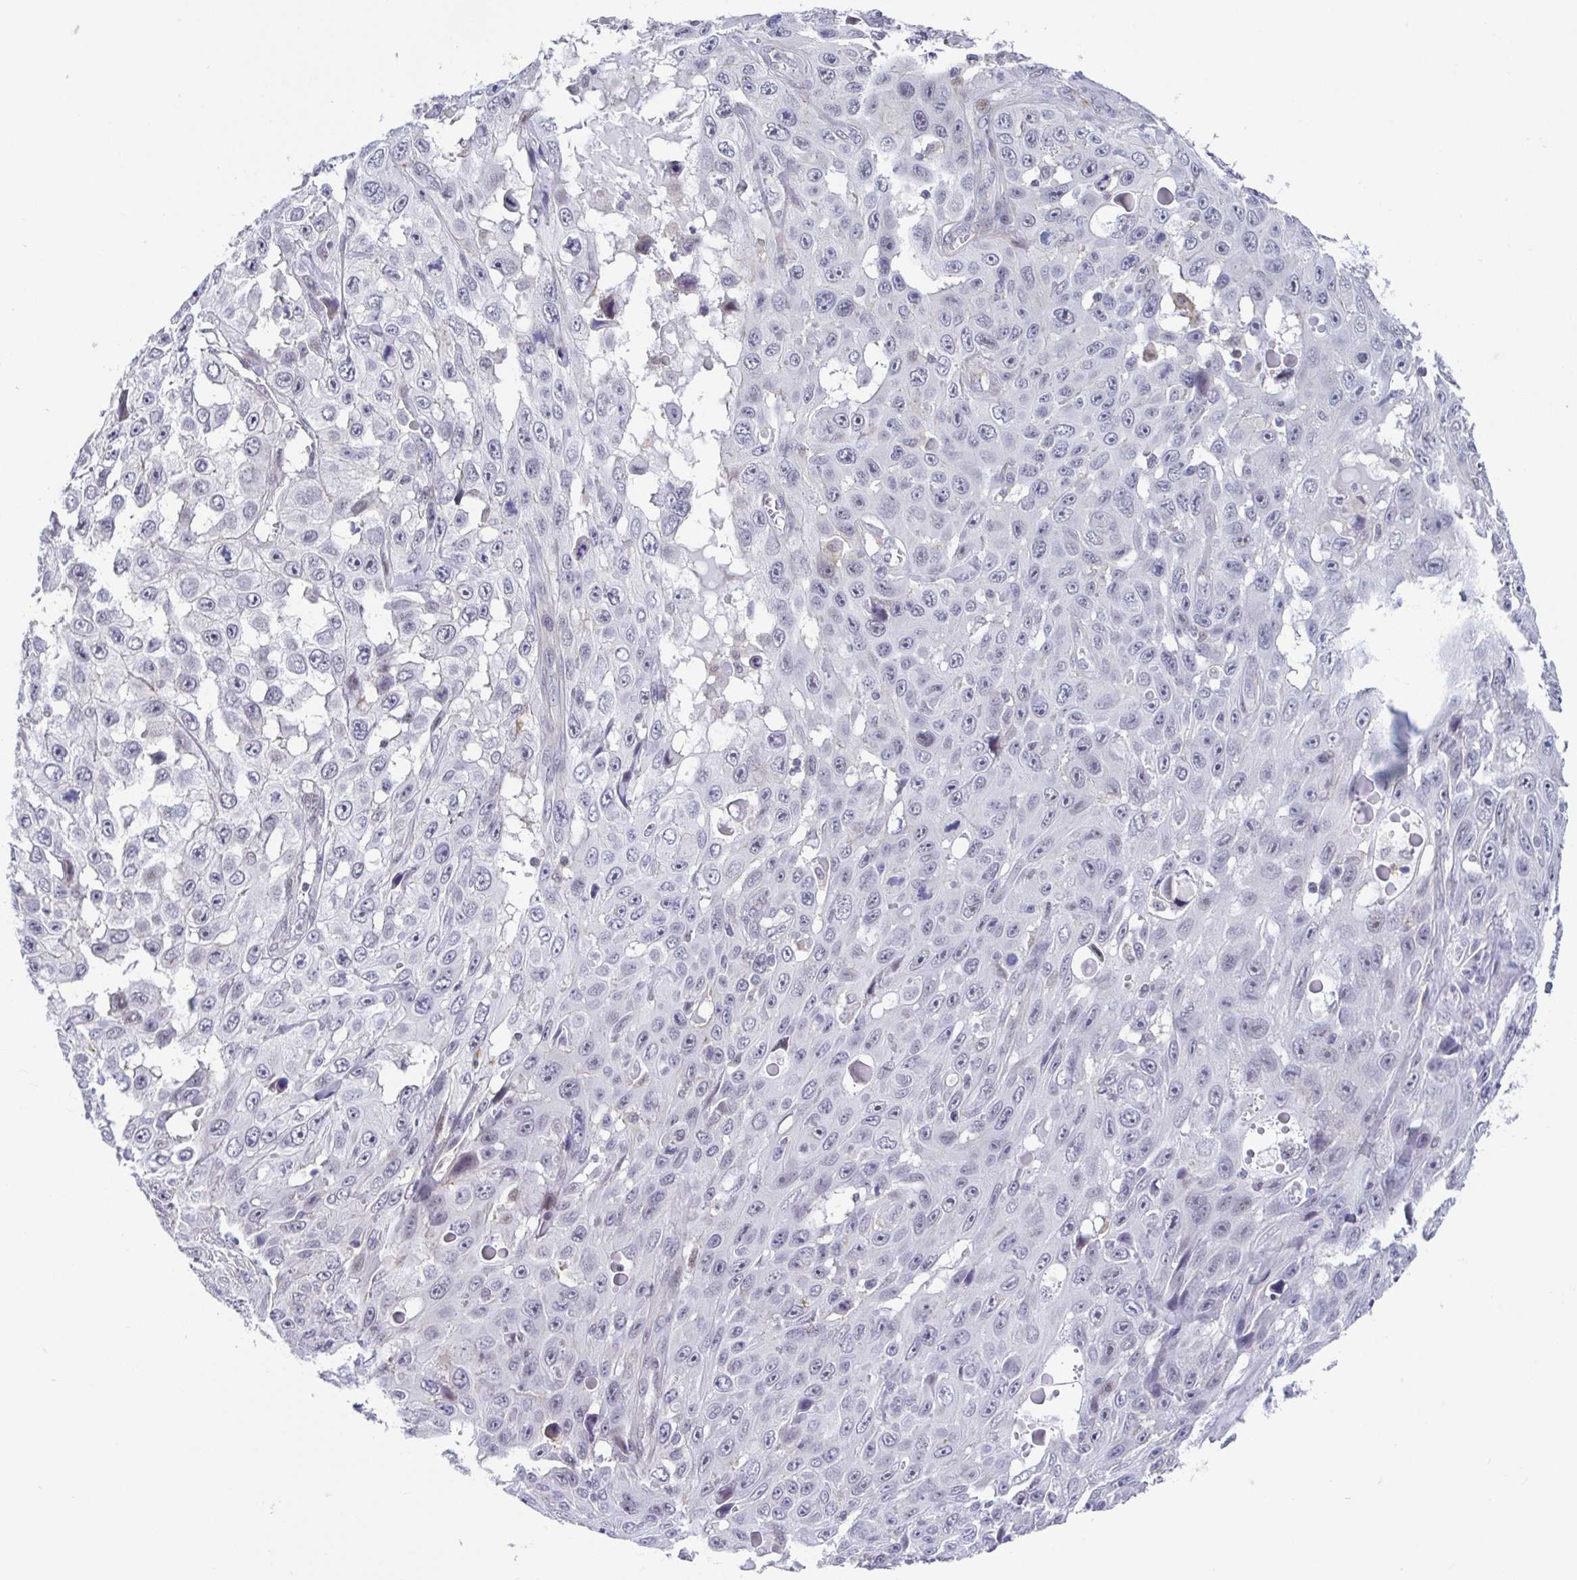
{"staining": {"intensity": "negative", "quantity": "none", "location": "none"}, "tissue": "skin cancer", "cell_type": "Tumor cells", "image_type": "cancer", "snomed": [{"axis": "morphology", "description": "Squamous cell carcinoma, NOS"}, {"axis": "topography", "description": "Skin"}], "caption": "Skin cancer was stained to show a protein in brown. There is no significant expression in tumor cells.", "gene": "WDR72", "patient": {"sex": "male", "age": 82}}